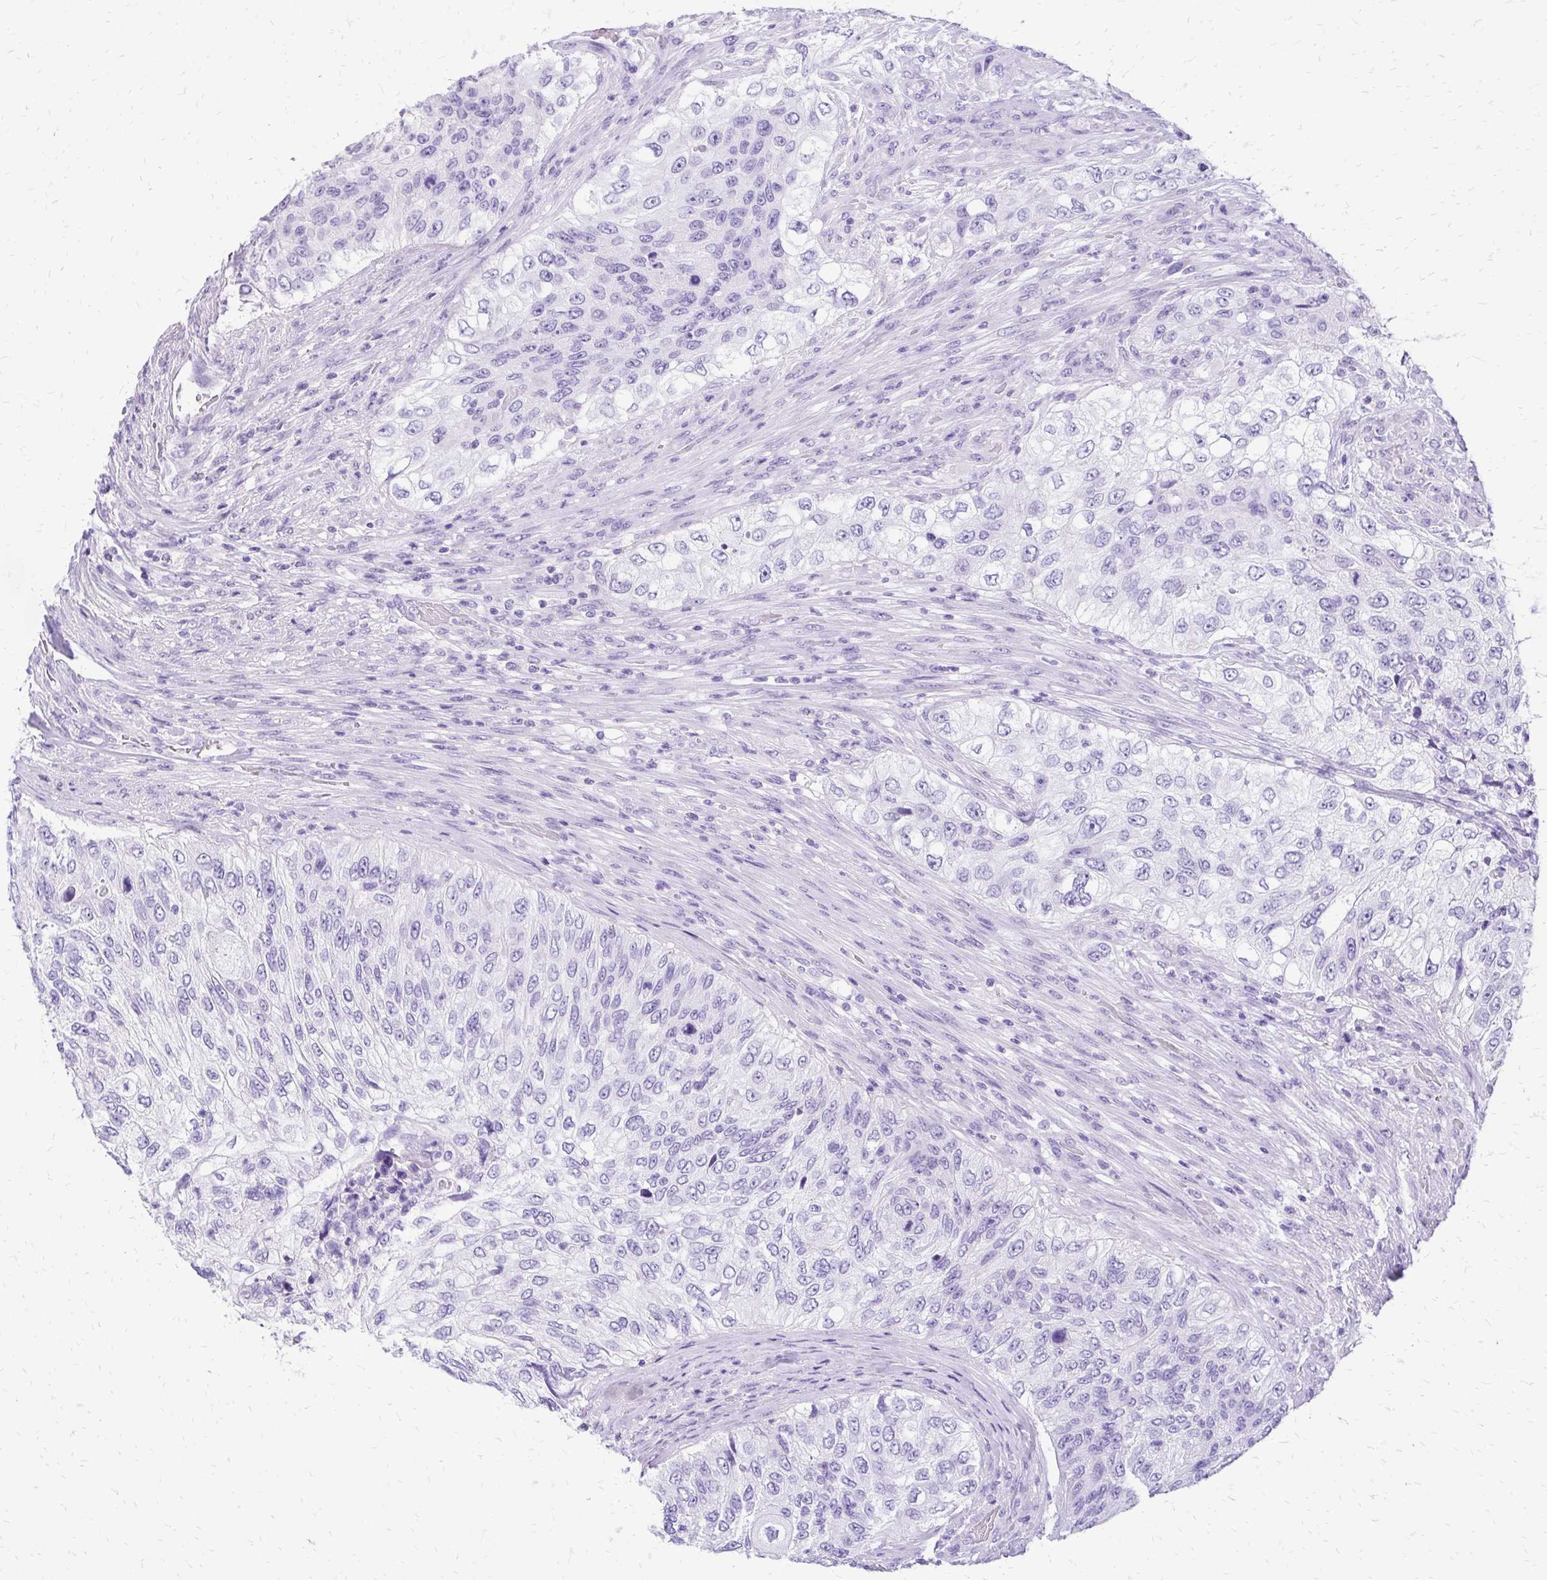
{"staining": {"intensity": "negative", "quantity": "none", "location": "none"}, "tissue": "urothelial cancer", "cell_type": "Tumor cells", "image_type": "cancer", "snomed": [{"axis": "morphology", "description": "Urothelial carcinoma, High grade"}, {"axis": "topography", "description": "Urinary bladder"}], "caption": "There is no significant expression in tumor cells of urothelial carcinoma (high-grade).", "gene": "SLC32A1", "patient": {"sex": "female", "age": 60}}